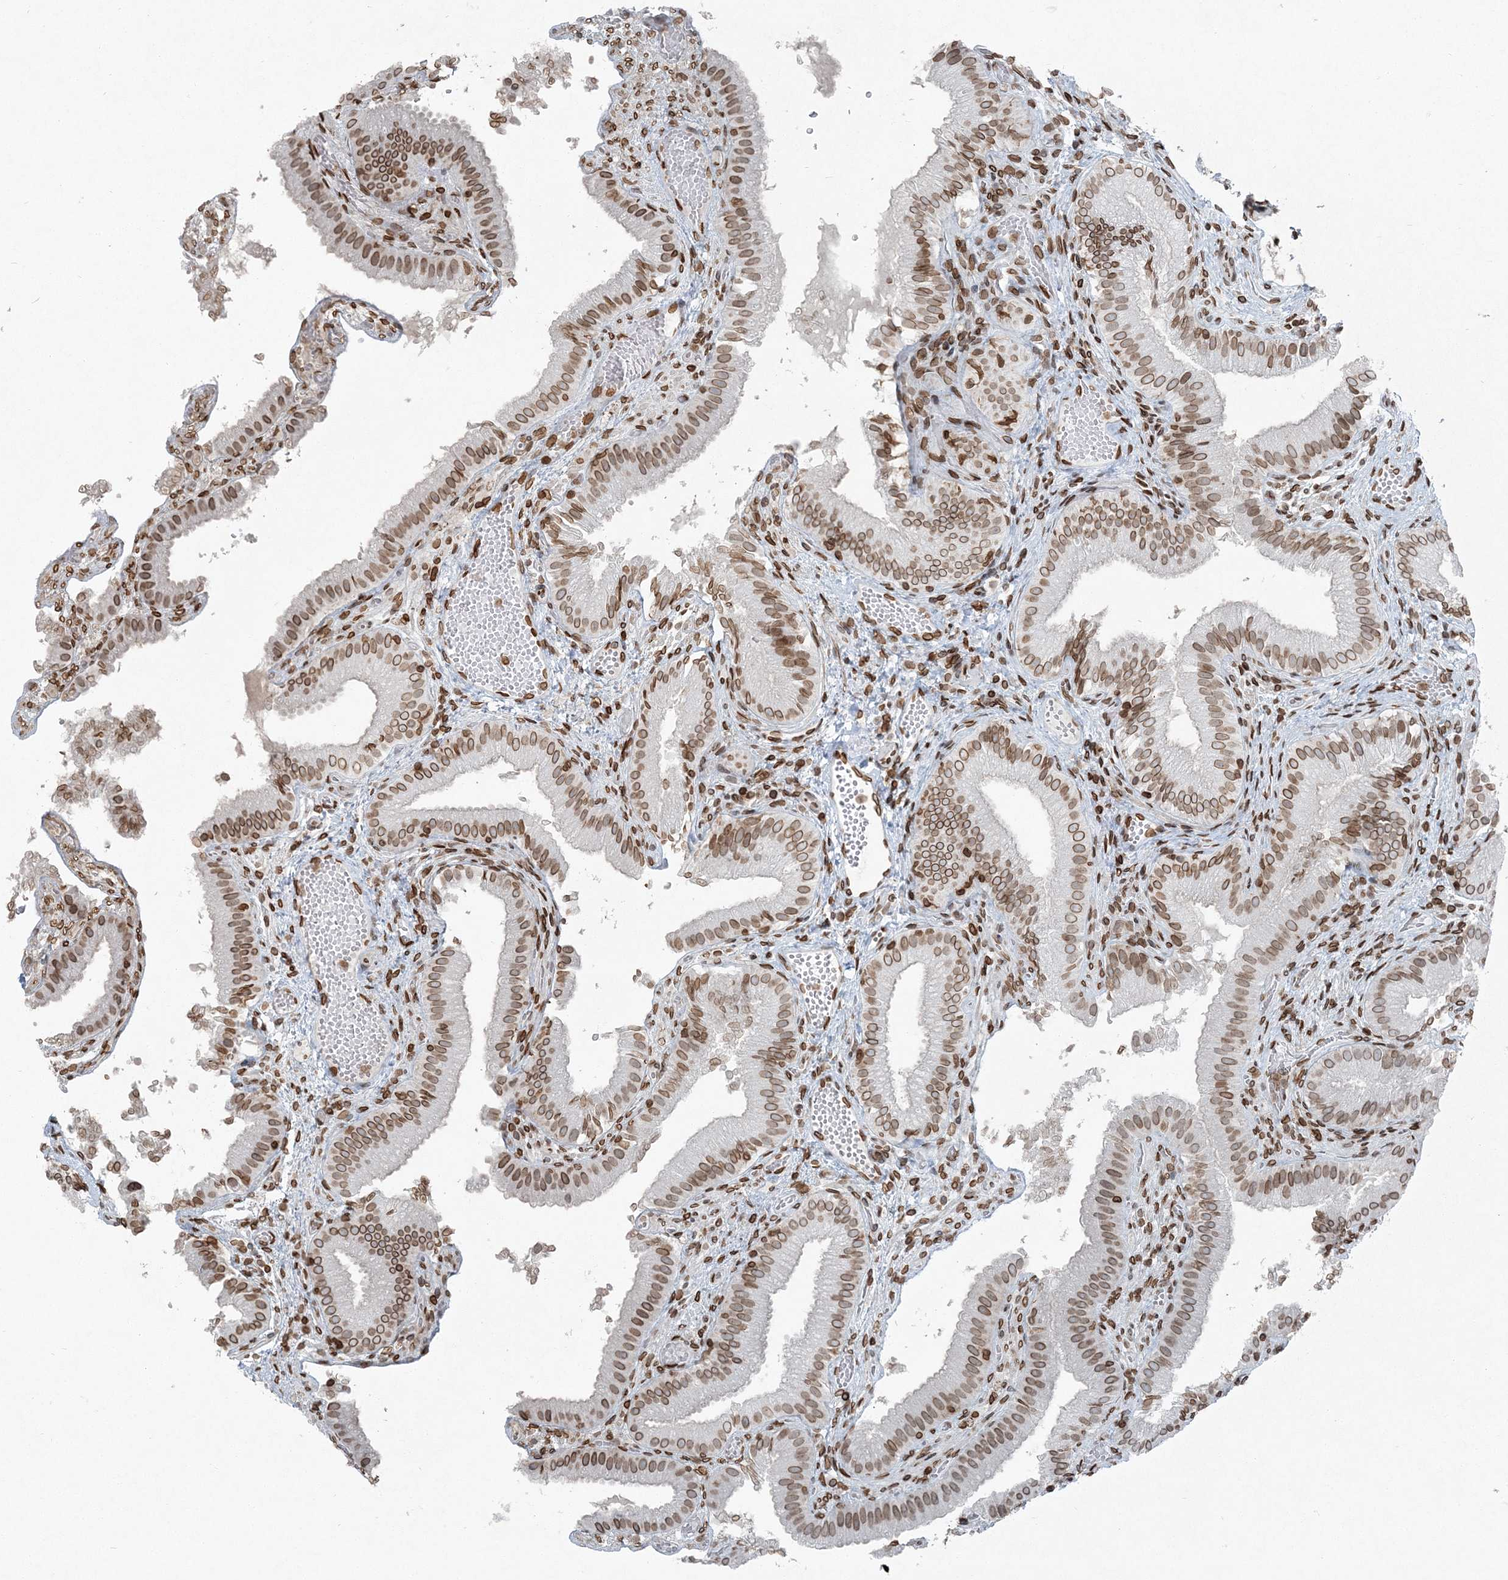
{"staining": {"intensity": "moderate", "quantity": ">75%", "location": "cytoplasmic/membranous,nuclear"}, "tissue": "gallbladder", "cell_type": "Glandular cells", "image_type": "normal", "snomed": [{"axis": "morphology", "description": "Normal tissue, NOS"}, {"axis": "topography", "description": "Gallbladder"}], "caption": "Gallbladder stained for a protein reveals moderate cytoplasmic/membranous,nuclear positivity in glandular cells. (DAB IHC, brown staining for protein, blue staining for nuclei).", "gene": "GJD4", "patient": {"sex": "female", "age": 30}}